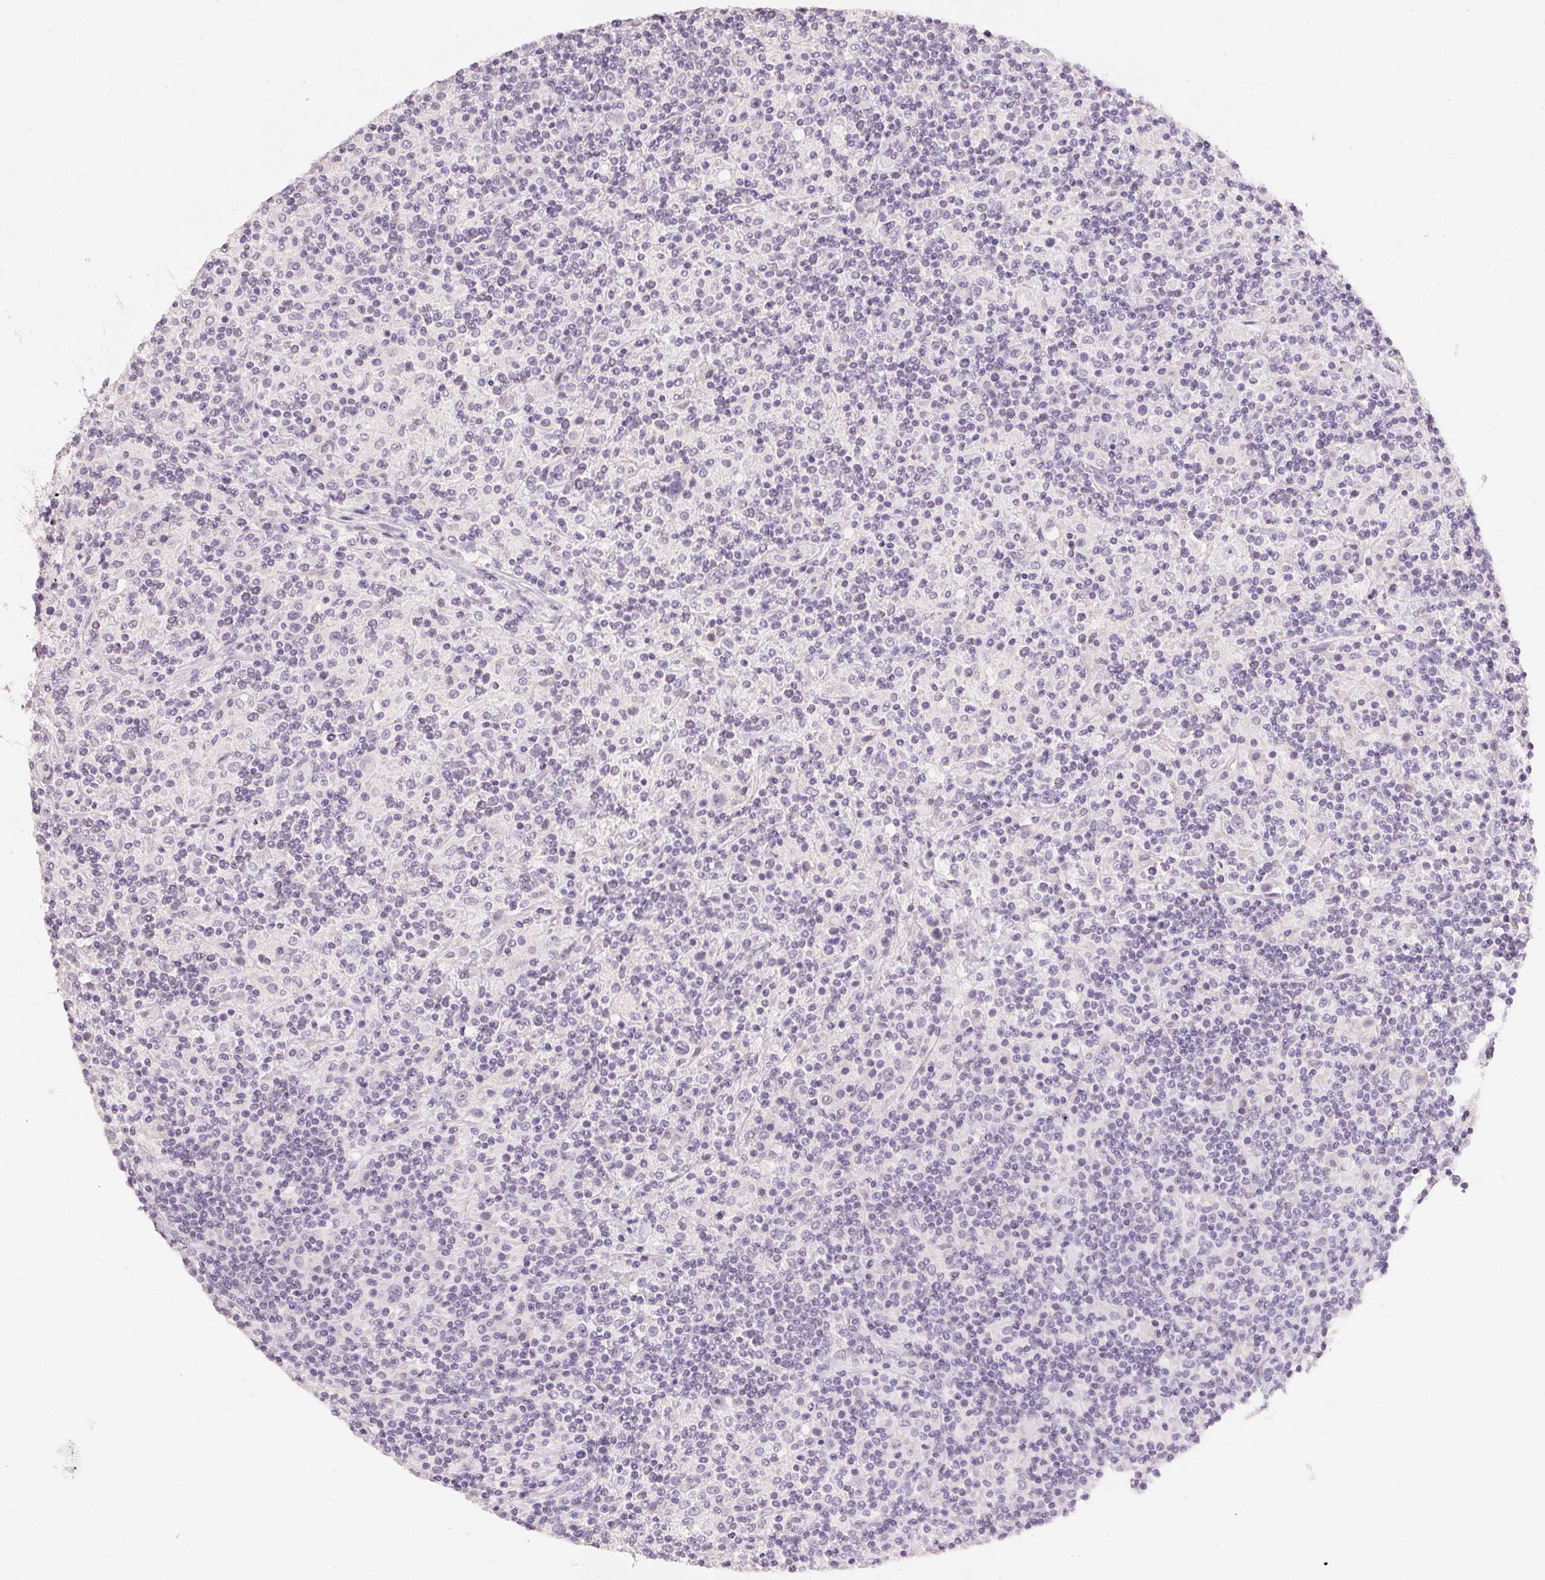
{"staining": {"intensity": "negative", "quantity": "none", "location": "none"}, "tissue": "lymphoma", "cell_type": "Tumor cells", "image_type": "cancer", "snomed": [{"axis": "morphology", "description": "Hodgkin's disease, NOS"}, {"axis": "topography", "description": "Lymph node"}], "caption": "This is a micrograph of IHC staining of lymphoma, which shows no expression in tumor cells. The staining is performed using DAB (3,3'-diaminobenzidine) brown chromogen with nuclei counter-stained in using hematoxylin.", "gene": "PPY", "patient": {"sex": "male", "age": 70}}